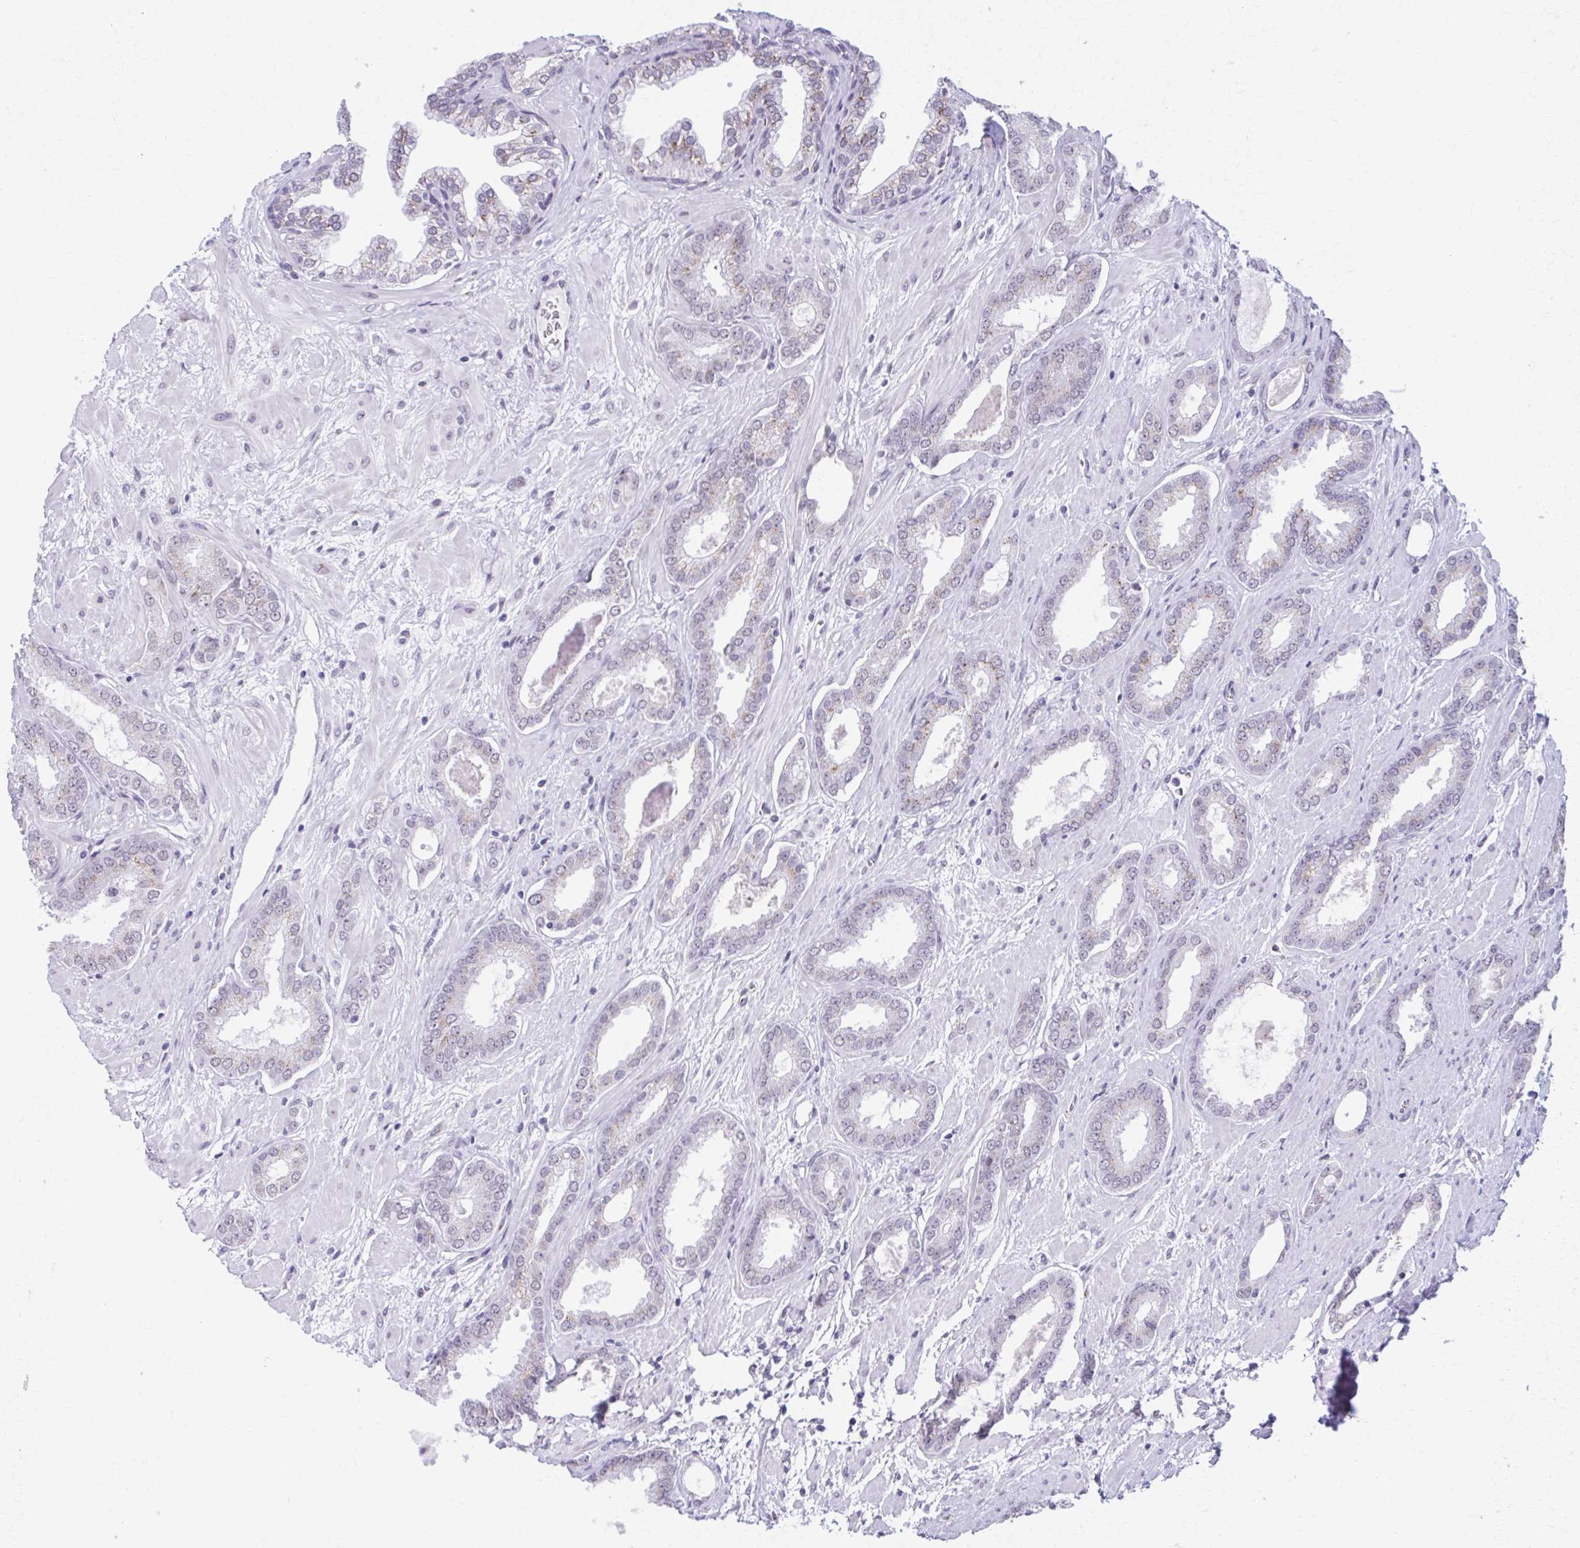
{"staining": {"intensity": "weak", "quantity": "<25%", "location": "cytoplasmic/membranous"}, "tissue": "prostate cancer", "cell_type": "Tumor cells", "image_type": "cancer", "snomed": [{"axis": "morphology", "description": "Adenocarcinoma, High grade"}, {"axis": "topography", "description": "Prostate"}], "caption": "High-grade adenocarcinoma (prostate) was stained to show a protein in brown. There is no significant expression in tumor cells.", "gene": "ZNF682", "patient": {"sex": "male", "age": 58}}